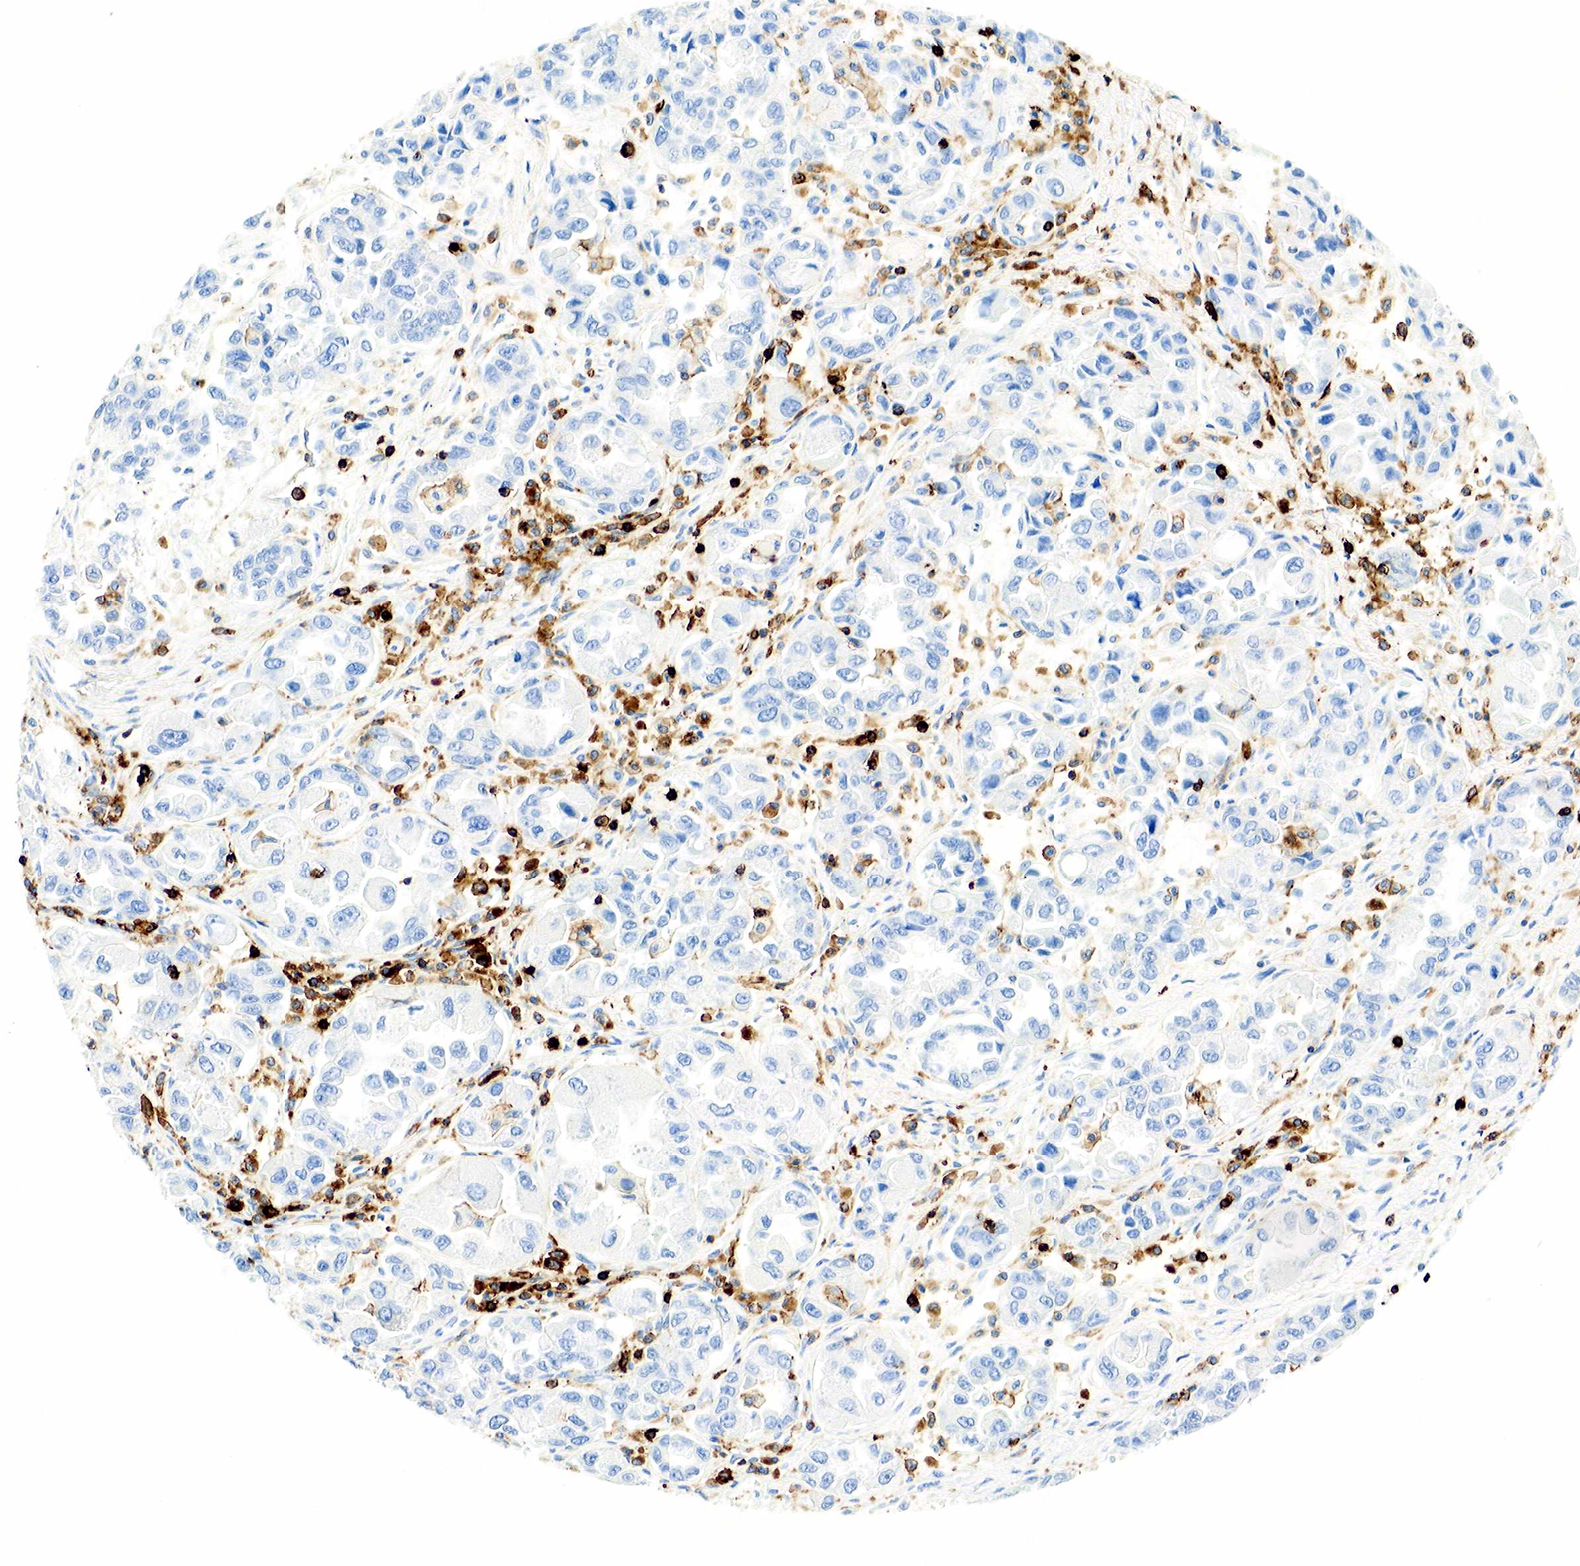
{"staining": {"intensity": "negative", "quantity": "none", "location": "none"}, "tissue": "ovarian cancer", "cell_type": "Tumor cells", "image_type": "cancer", "snomed": [{"axis": "morphology", "description": "Cystadenocarcinoma, serous, NOS"}, {"axis": "topography", "description": "Ovary"}], "caption": "Micrograph shows no protein positivity in tumor cells of serous cystadenocarcinoma (ovarian) tissue.", "gene": "PTPRC", "patient": {"sex": "female", "age": 84}}